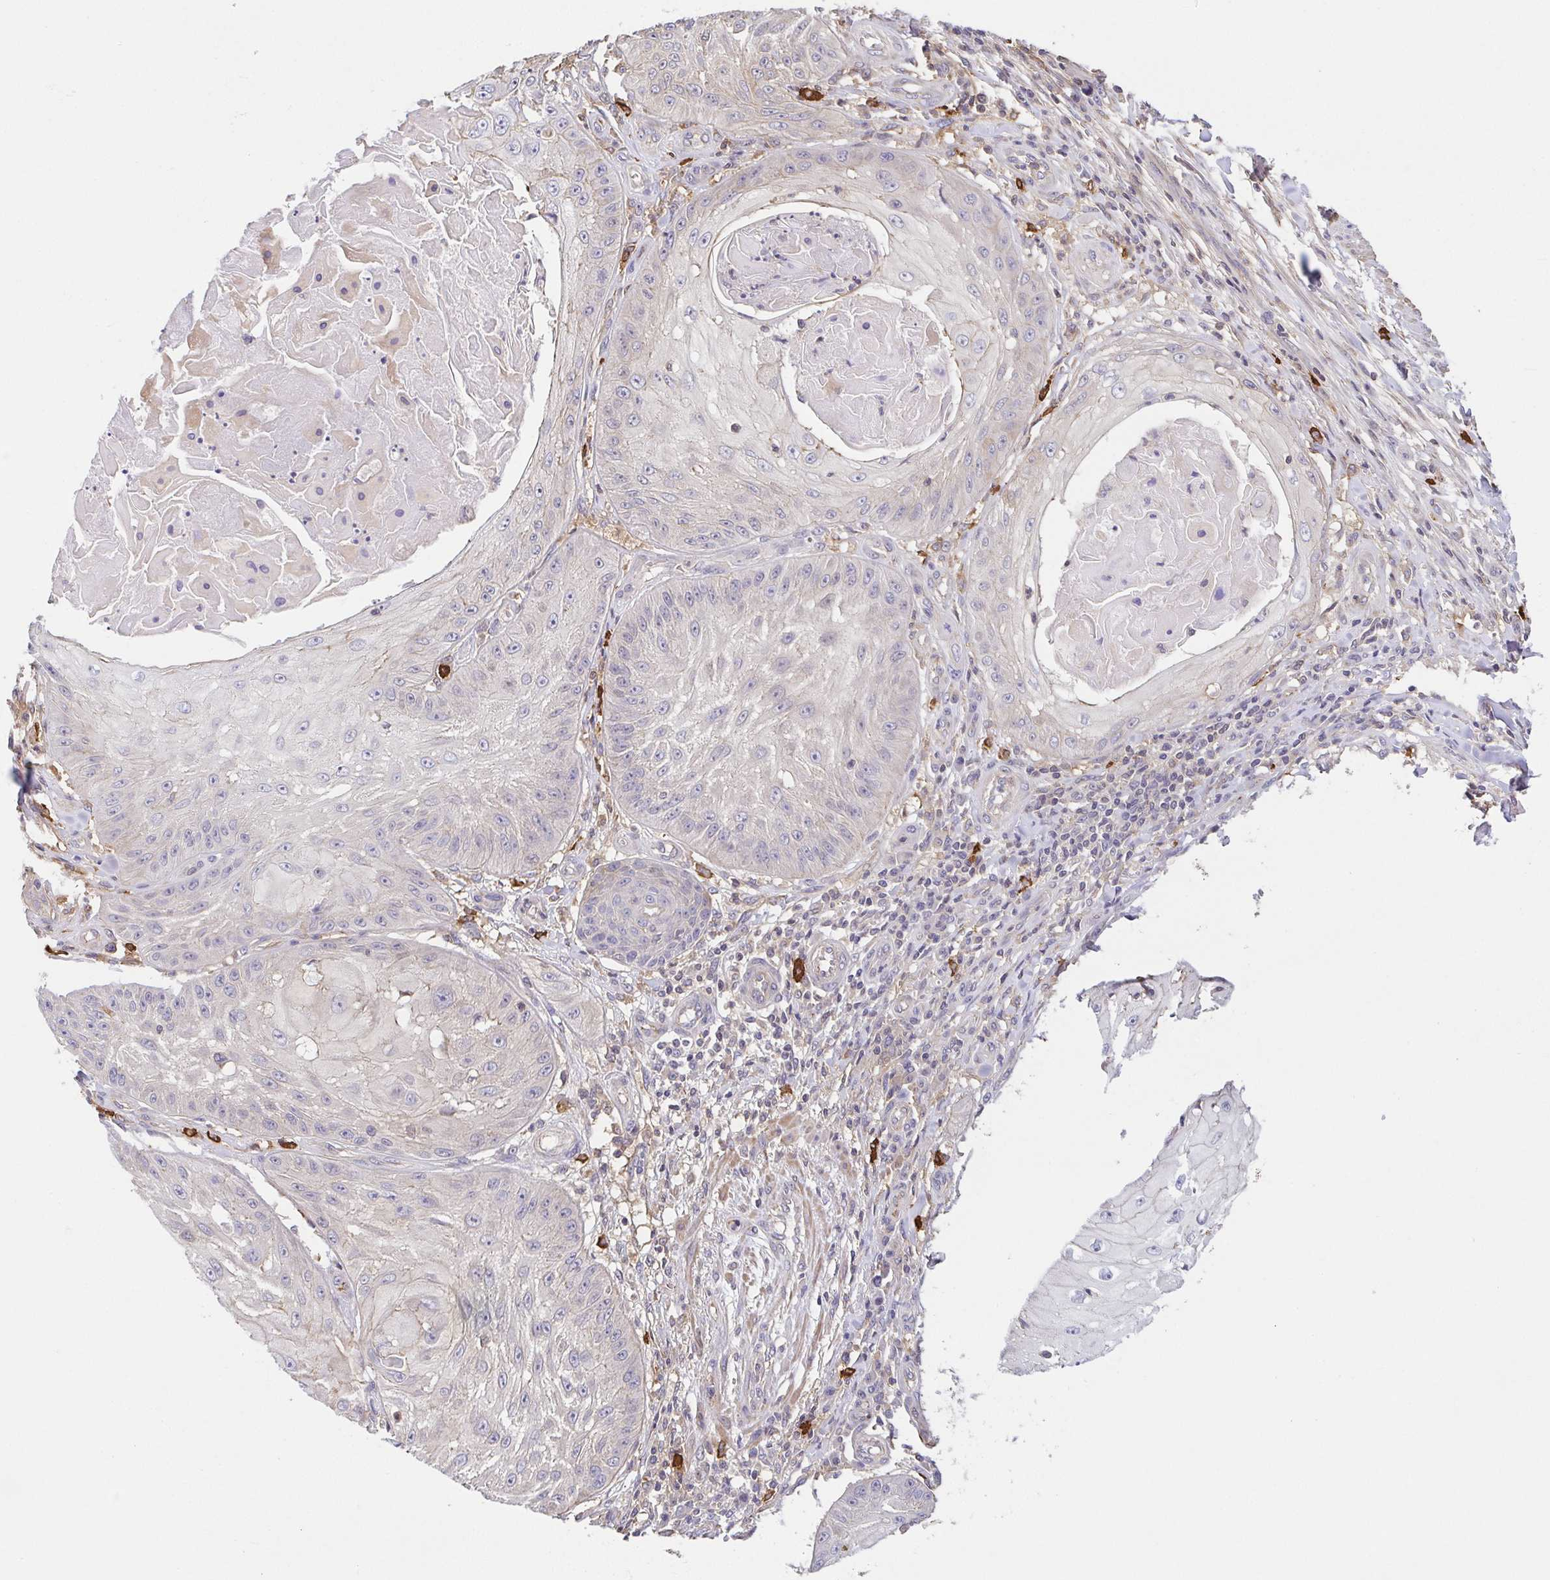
{"staining": {"intensity": "negative", "quantity": "none", "location": "none"}, "tissue": "skin cancer", "cell_type": "Tumor cells", "image_type": "cancer", "snomed": [{"axis": "morphology", "description": "Squamous cell carcinoma, NOS"}, {"axis": "topography", "description": "Skin"}], "caption": "An IHC photomicrograph of skin cancer is shown. There is no staining in tumor cells of skin cancer.", "gene": "PREPL", "patient": {"sex": "male", "age": 70}}